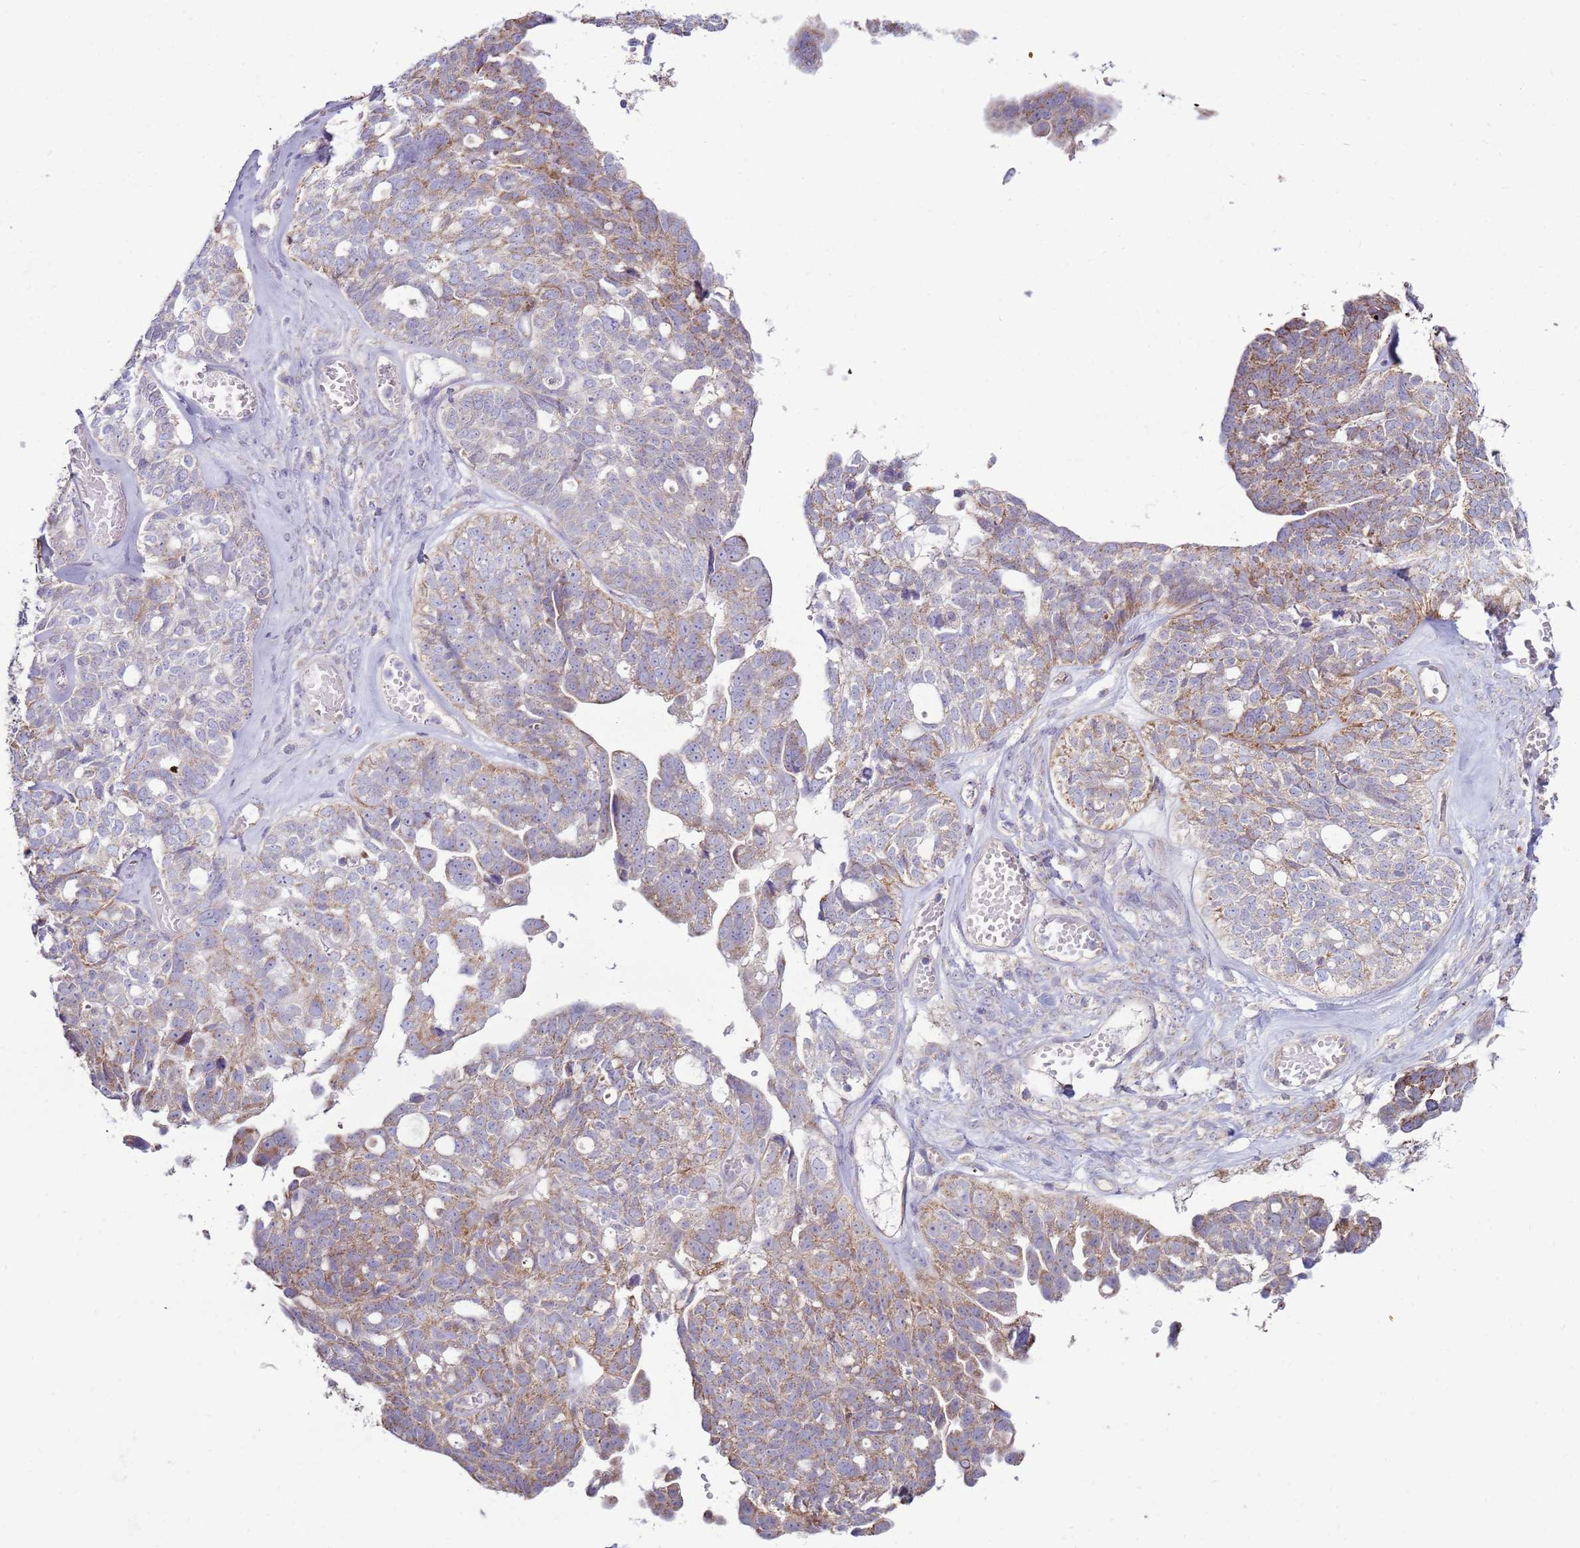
{"staining": {"intensity": "weak", "quantity": "25%-75%", "location": "cytoplasmic/membranous"}, "tissue": "ovarian cancer", "cell_type": "Tumor cells", "image_type": "cancer", "snomed": [{"axis": "morphology", "description": "Cystadenocarcinoma, serous, NOS"}, {"axis": "topography", "description": "Ovary"}], "caption": "Immunohistochemistry image of neoplastic tissue: ovarian cancer stained using immunohistochemistry (IHC) demonstrates low levels of weak protein expression localized specifically in the cytoplasmic/membranous of tumor cells, appearing as a cytoplasmic/membranous brown color.", "gene": "TRAPPC4", "patient": {"sex": "female", "age": 79}}